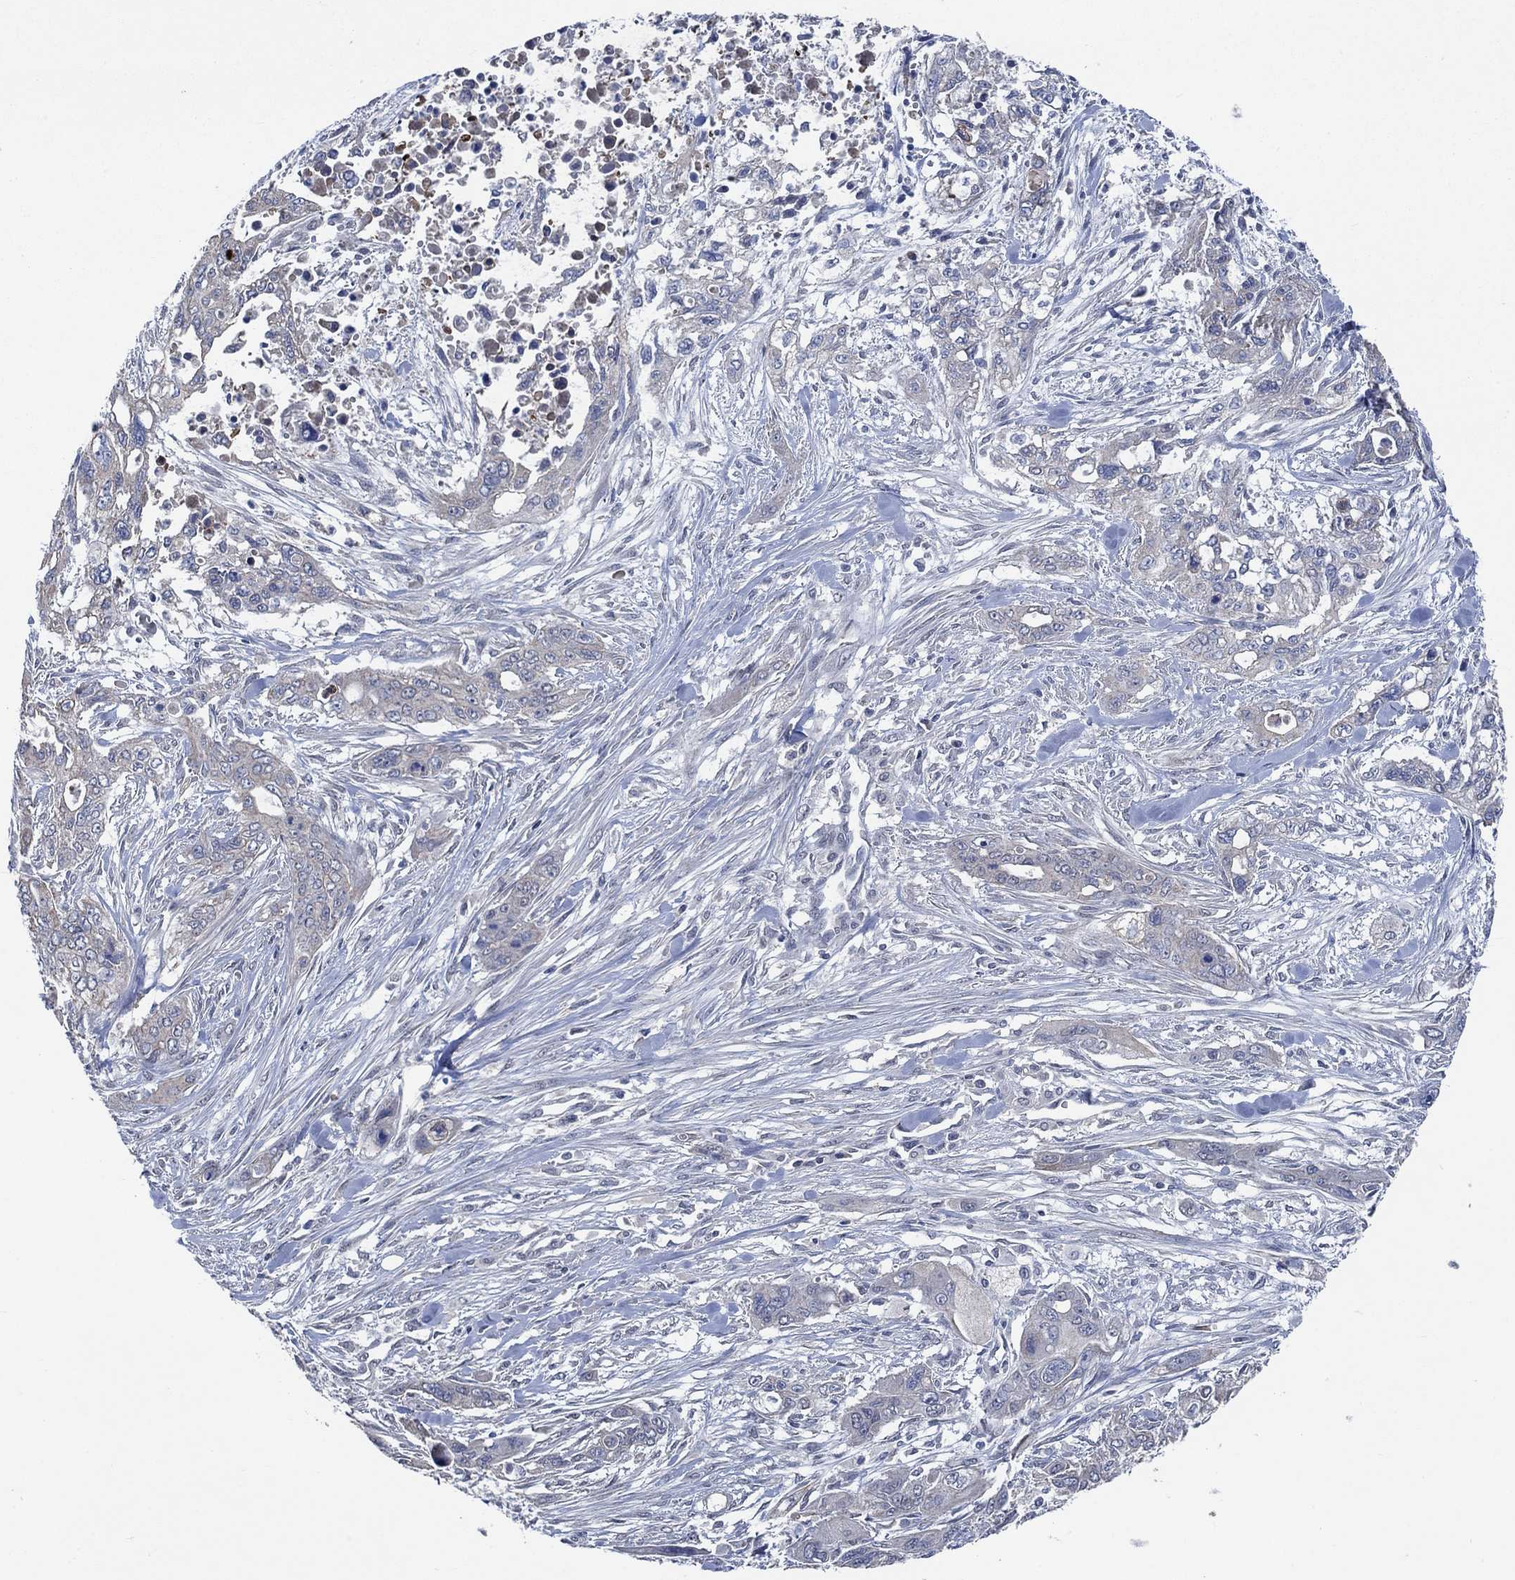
{"staining": {"intensity": "negative", "quantity": "none", "location": "none"}, "tissue": "pancreatic cancer", "cell_type": "Tumor cells", "image_type": "cancer", "snomed": [{"axis": "morphology", "description": "Adenocarcinoma, NOS"}, {"axis": "topography", "description": "Pancreas"}], "caption": "DAB immunohistochemical staining of pancreatic cancer shows no significant staining in tumor cells. Brightfield microscopy of immunohistochemistry stained with DAB (brown) and hematoxylin (blue), captured at high magnification.", "gene": "OBSCN", "patient": {"sex": "male", "age": 47}}